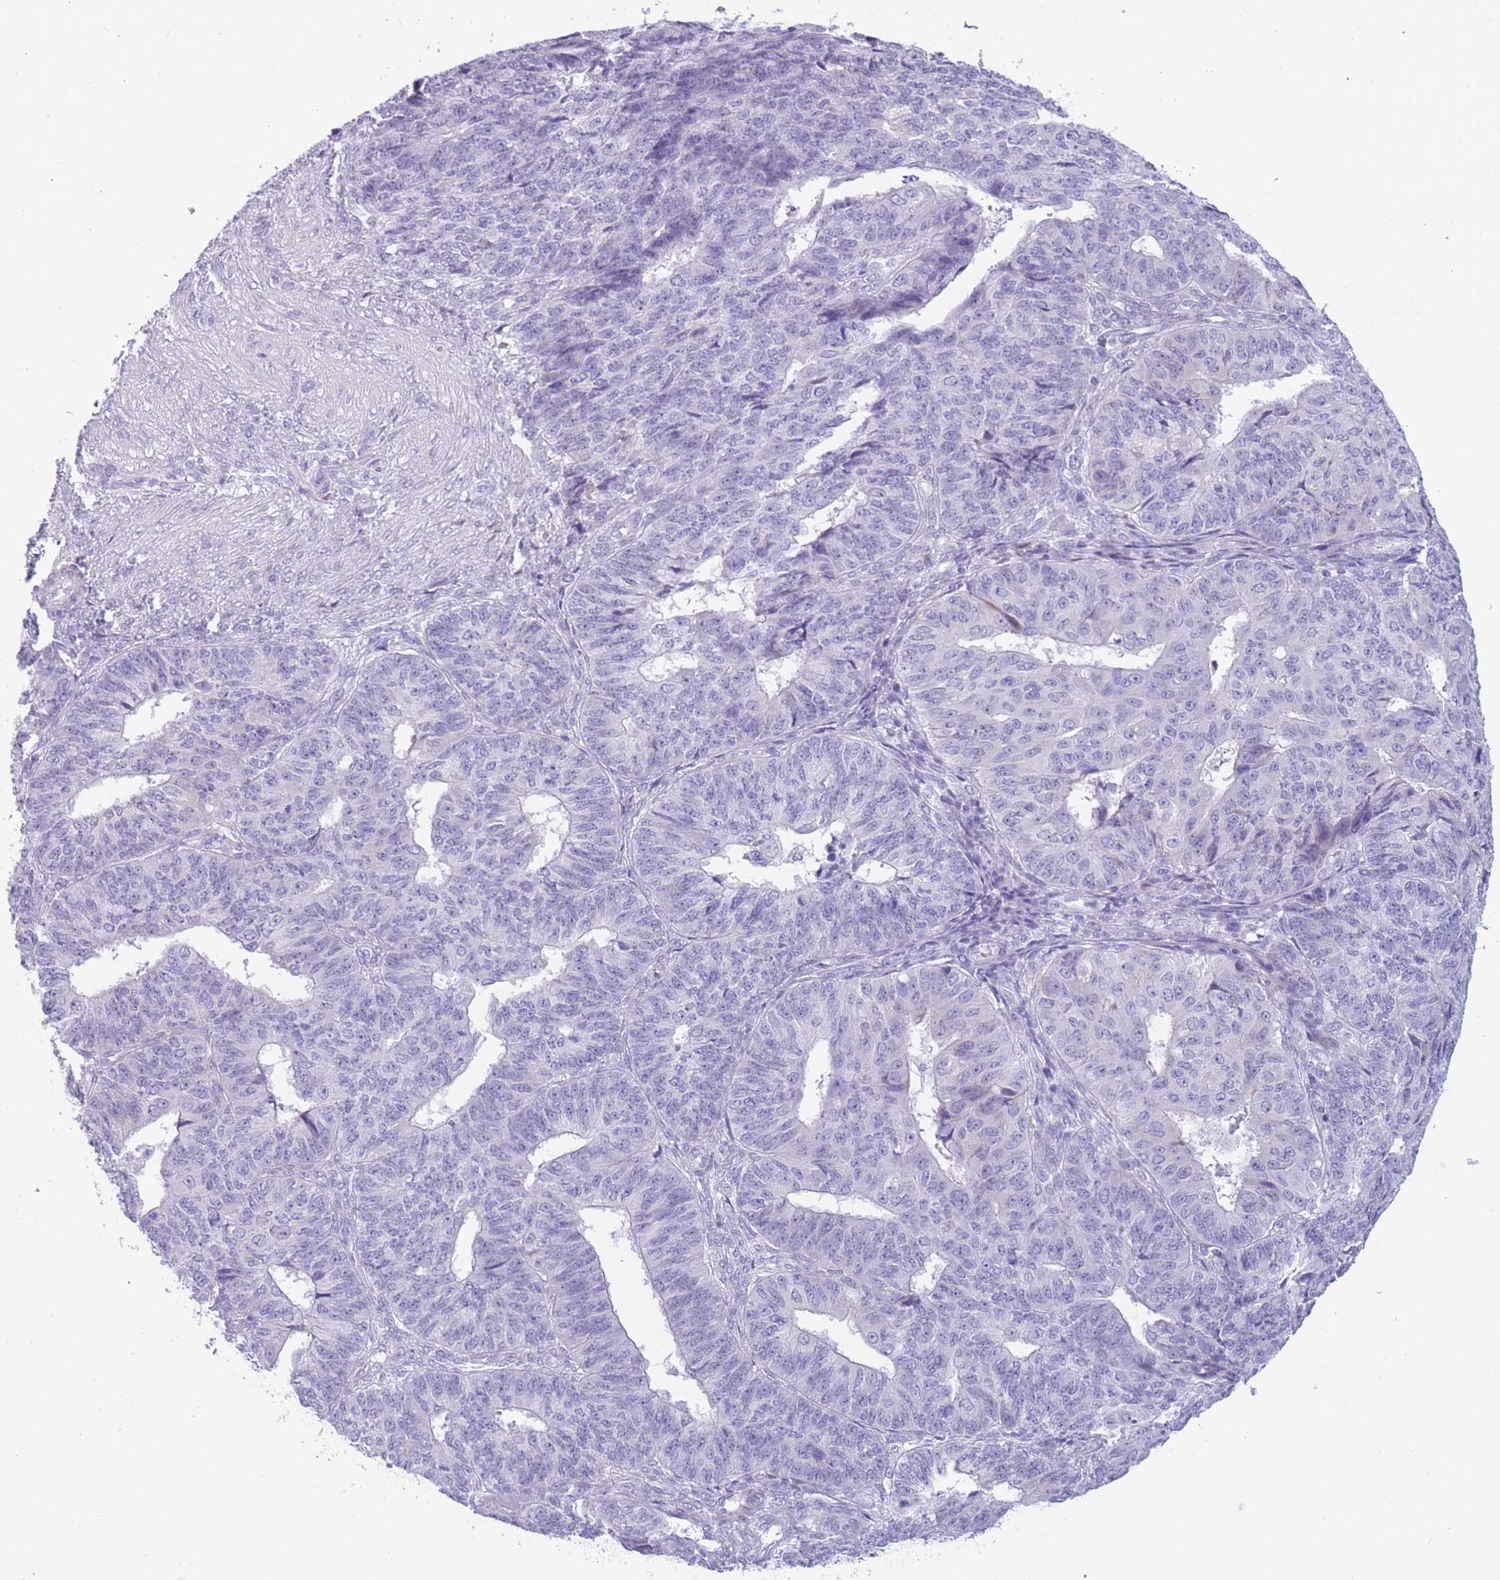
{"staining": {"intensity": "negative", "quantity": "none", "location": "none"}, "tissue": "endometrial cancer", "cell_type": "Tumor cells", "image_type": "cancer", "snomed": [{"axis": "morphology", "description": "Adenocarcinoma, NOS"}, {"axis": "topography", "description": "Endometrium"}], "caption": "DAB (3,3'-diaminobenzidine) immunohistochemical staining of human endometrial cancer reveals no significant positivity in tumor cells.", "gene": "COL27A1", "patient": {"sex": "female", "age": 32}}